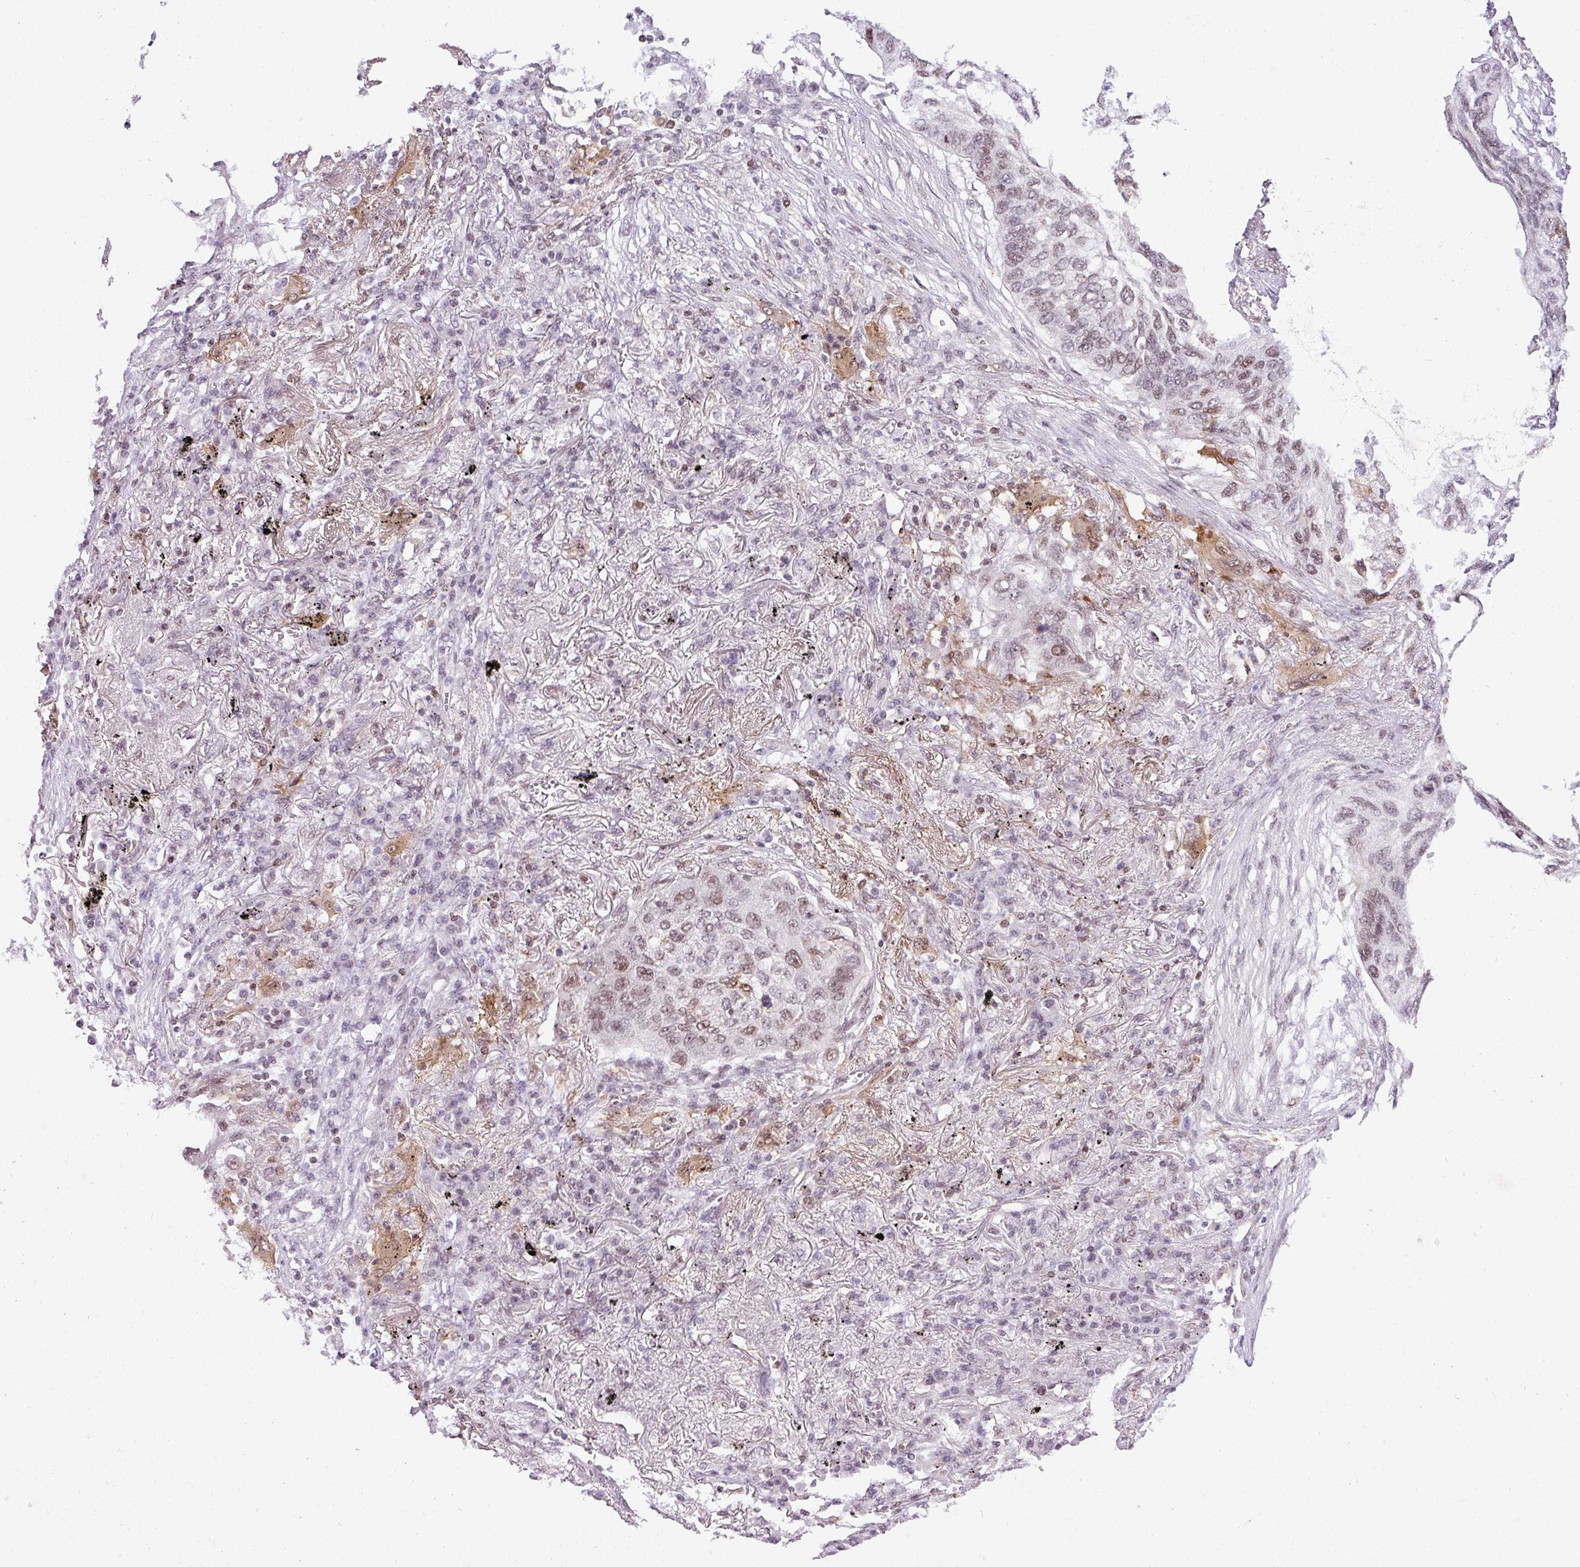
{"staining": {"intensity": "moderate", "quantity": "25%-75%", "location": "nuclear"}, "tissue": "lung cancer", "cell_type": "Tumor cells", "image_type": "cancer", "snomed": [{"axis": "morphology", "description": "Squamous cell carcinoma, NOS"}, {"axis": "topography", "description": "Lung"}], "caption": "Moderate nuclear protein staining is present in approximately 25%-75% of tumor cells in squamous cell carcinoma (lung).", "gene": "CCDC137", "patient": {"sex": "female", "age": 63}}